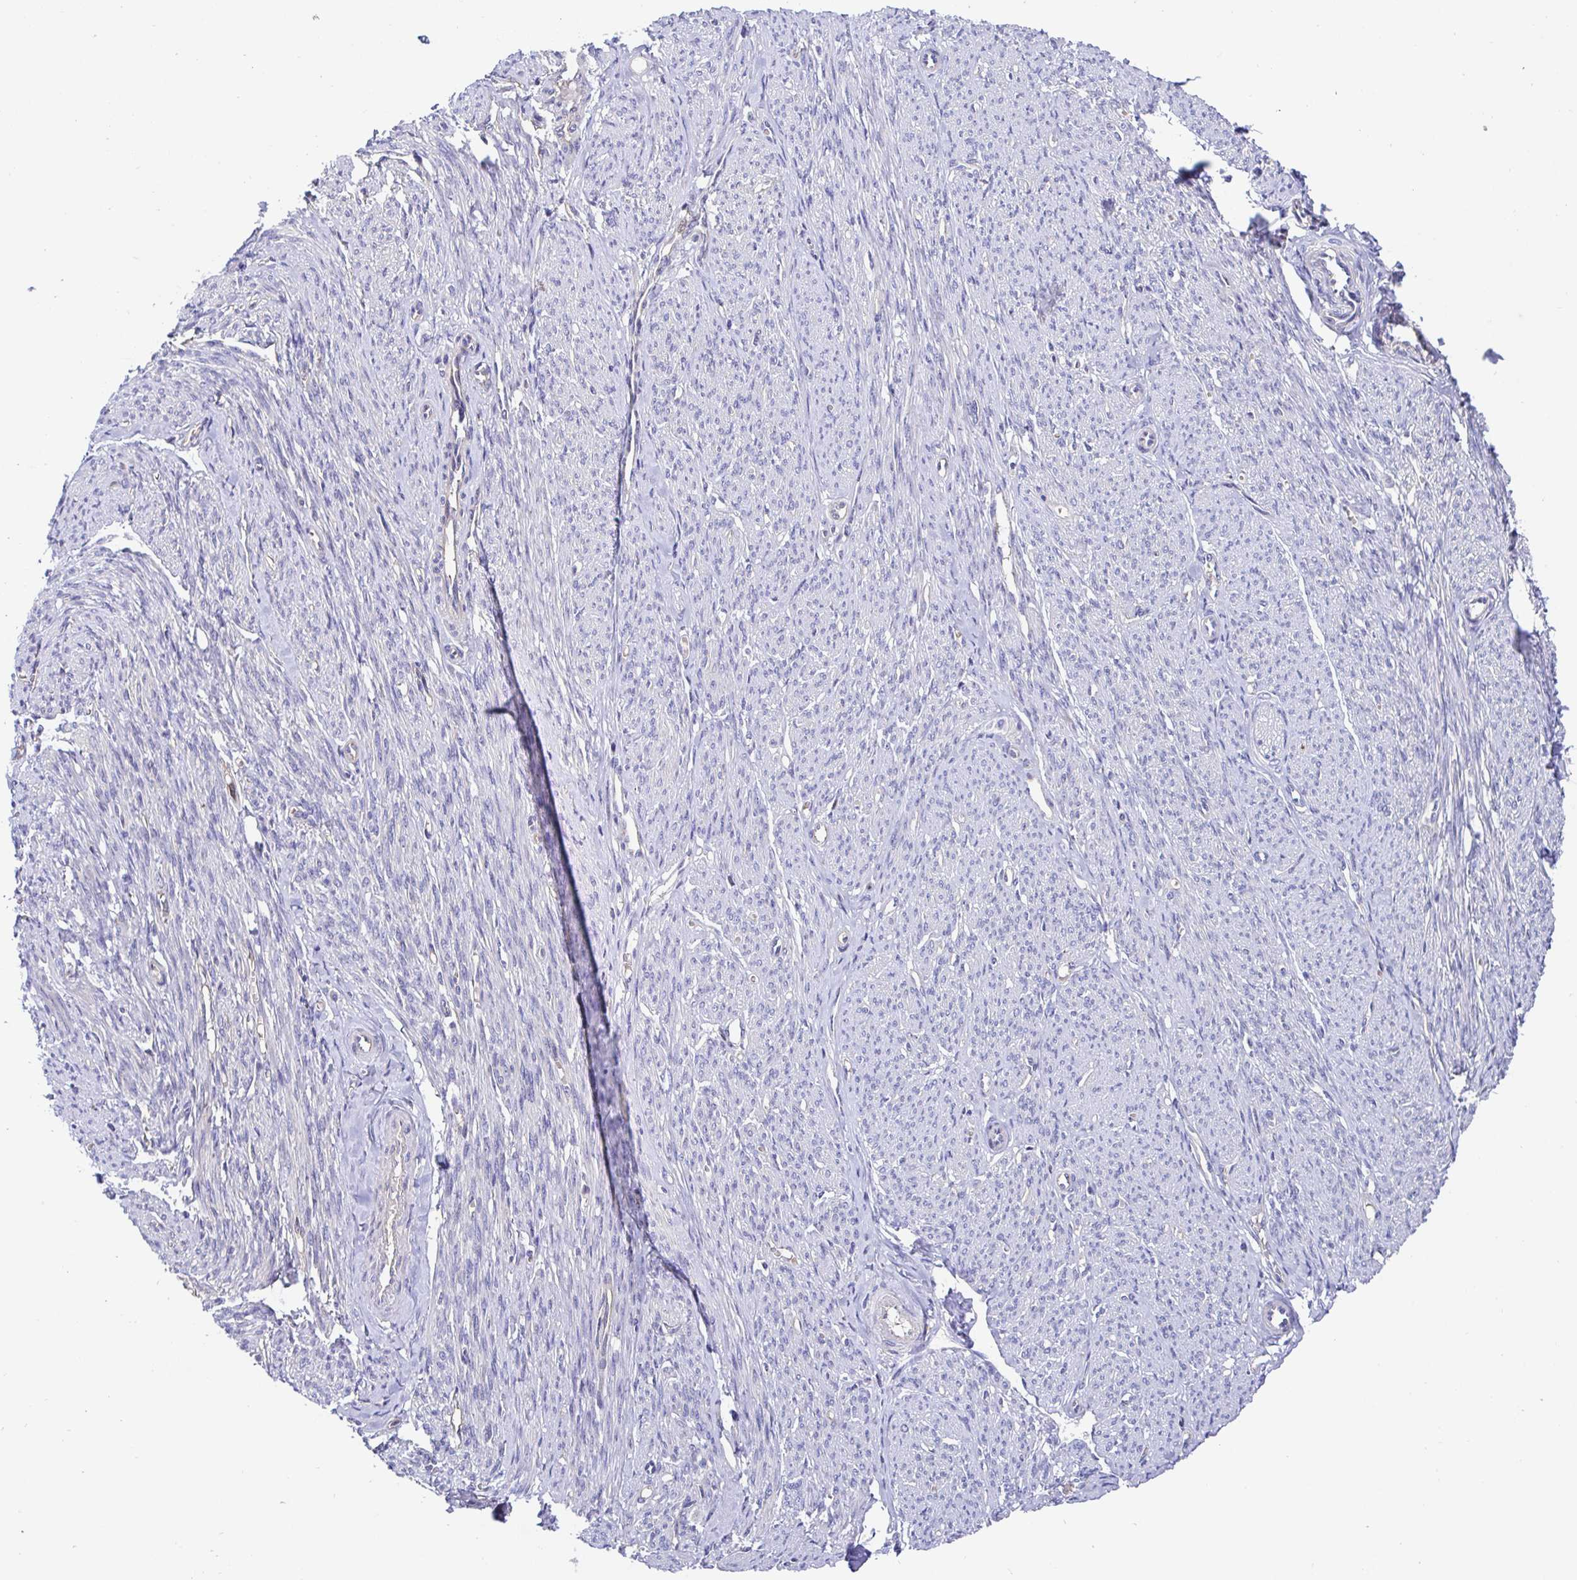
{"staining": {"intensity": "negative", "quantity": "none", "location": "none"}, "tissue": "smooth muscle", "cell_type": "Smooth muscle cells", "image_type": "normal", "snomed": [{"axis": "morphology", "description": "Normal tissue, NOS"}, {"axis": "topography", "description": "Smooth muscle"}], "caption": "Immunohistochemistry (IHC) image of benign smooth muscle: smooth muscle stained with DAB reveals no significant protein positivity in smooth muscle cells. The staining is performed using DAB (3,3'-diaminobenzidine) brown chromogen with nuclei counter-stained in using hematoxylin.", "gene": "TIMELESS", "patient": {"sex": "female", "age": 65}}